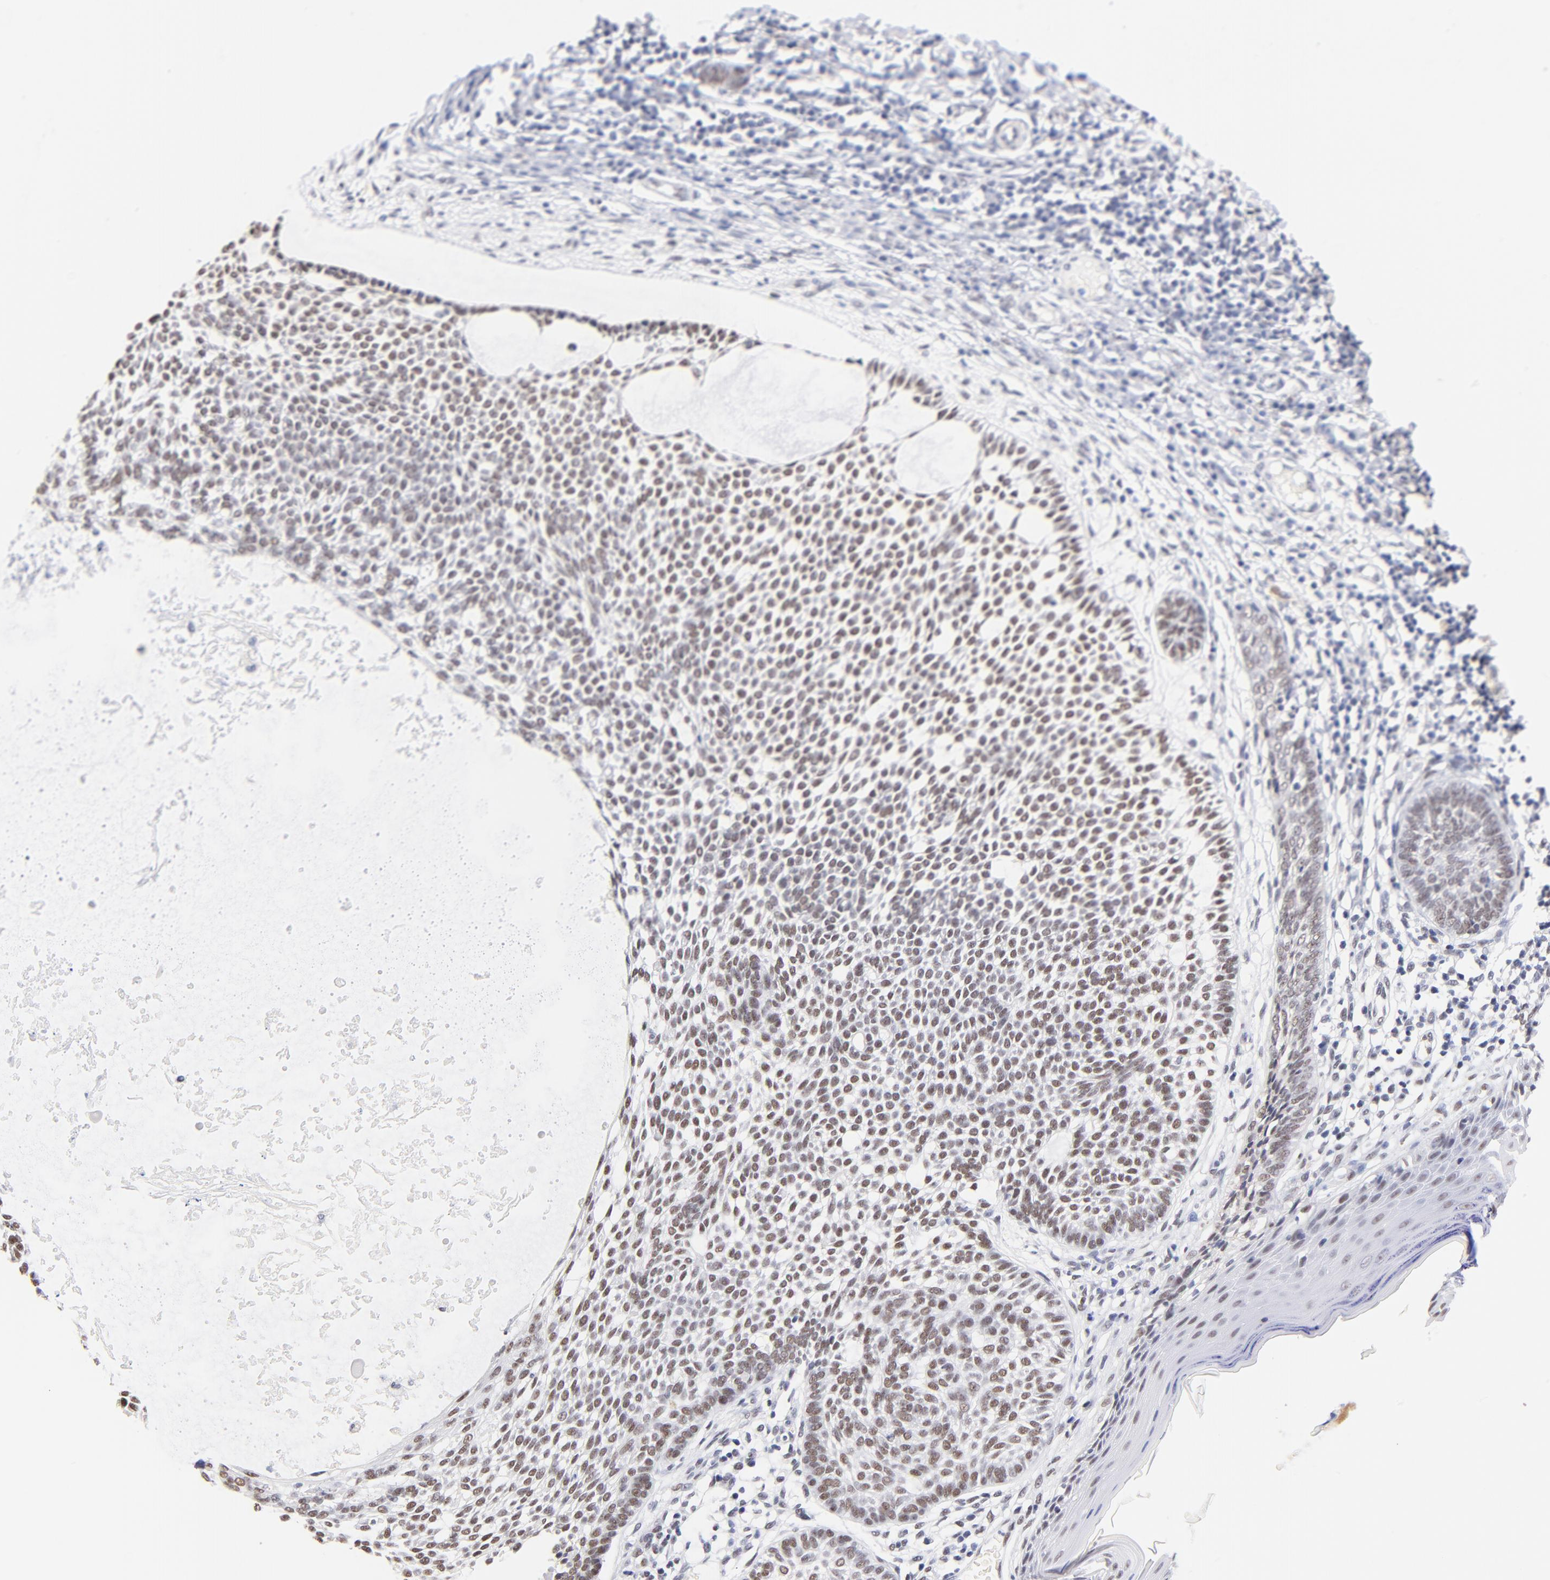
{"staining": {"intensity": "moderate", "quantity": ">75%", "location": "nuclear"}, "tissue": "skin cancer", "cell_type": "Tumor cells", "image_type": "cancer", "snomed": [{"axis": "morphology", "description": "Basal cell carcinoma"}, {"axis": "topography", "description": "Skin"}], "caption": "Brown immunohistochemical staining in human skin basal cell carcinoma displays moderate nuclear positivity in about >75% of tumor cells.", "gene": "ZNF74", "patient": {"sex": "male", "age": 87}}